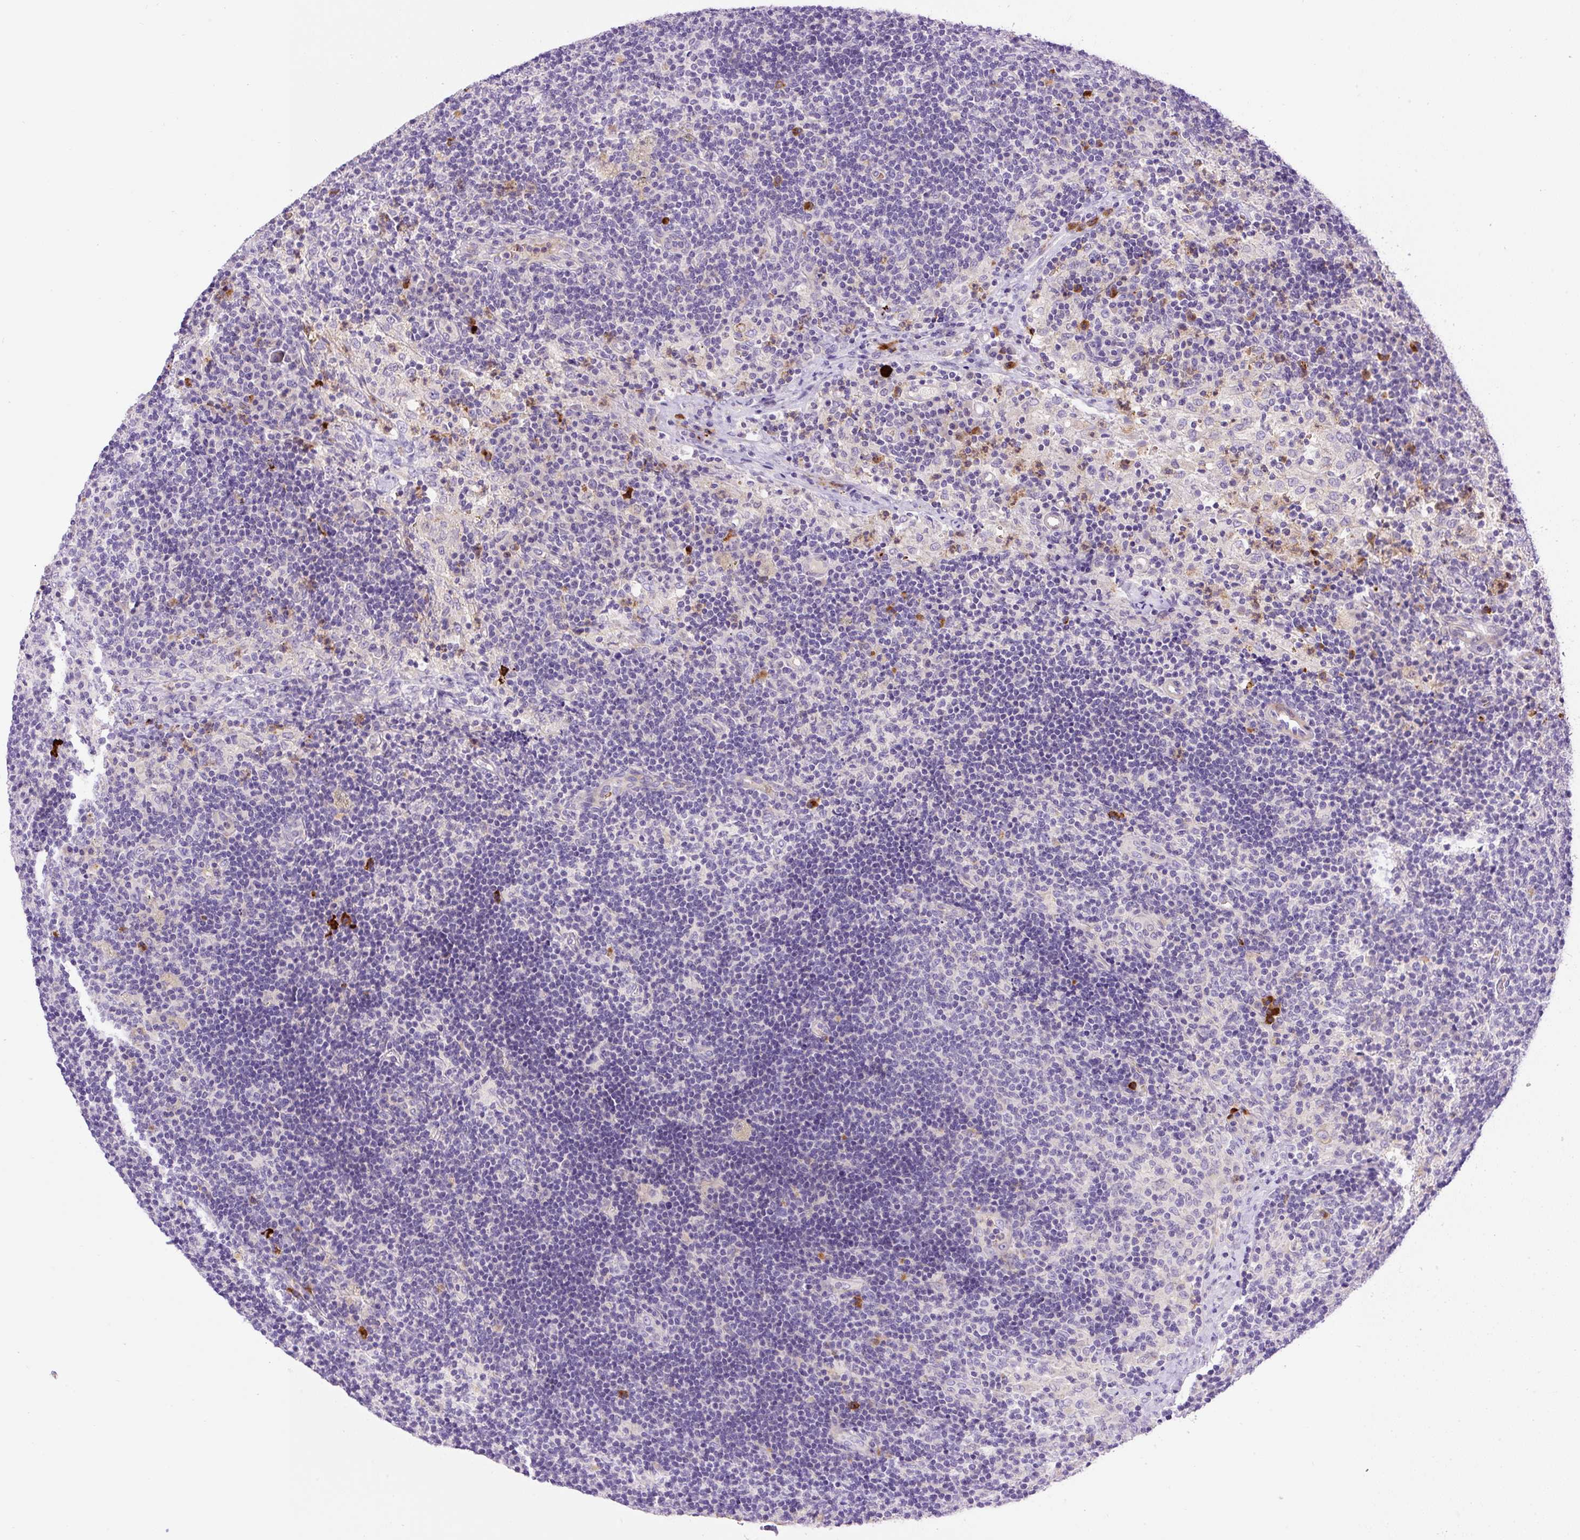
{"staining": {"intensity": "negative", "quantity": "none", "location": "none"}, "tissue": "lymph node", "cell_type": "Germinal center cells", "image_type": "normal", "snomed": [{"axis": "morphology", "description": "Normal tissue, NOS"}, {"axis": "topography", "description": "Lymph node"}], "caption": "A histopathology image of lymph node stained for a protein shows no brown staining in germinal center cells. (DAB immunohistochemistry (IHC), high magnification).", "gene": "LHFPL5", "patient": {"sex": "female", "age": 70}}